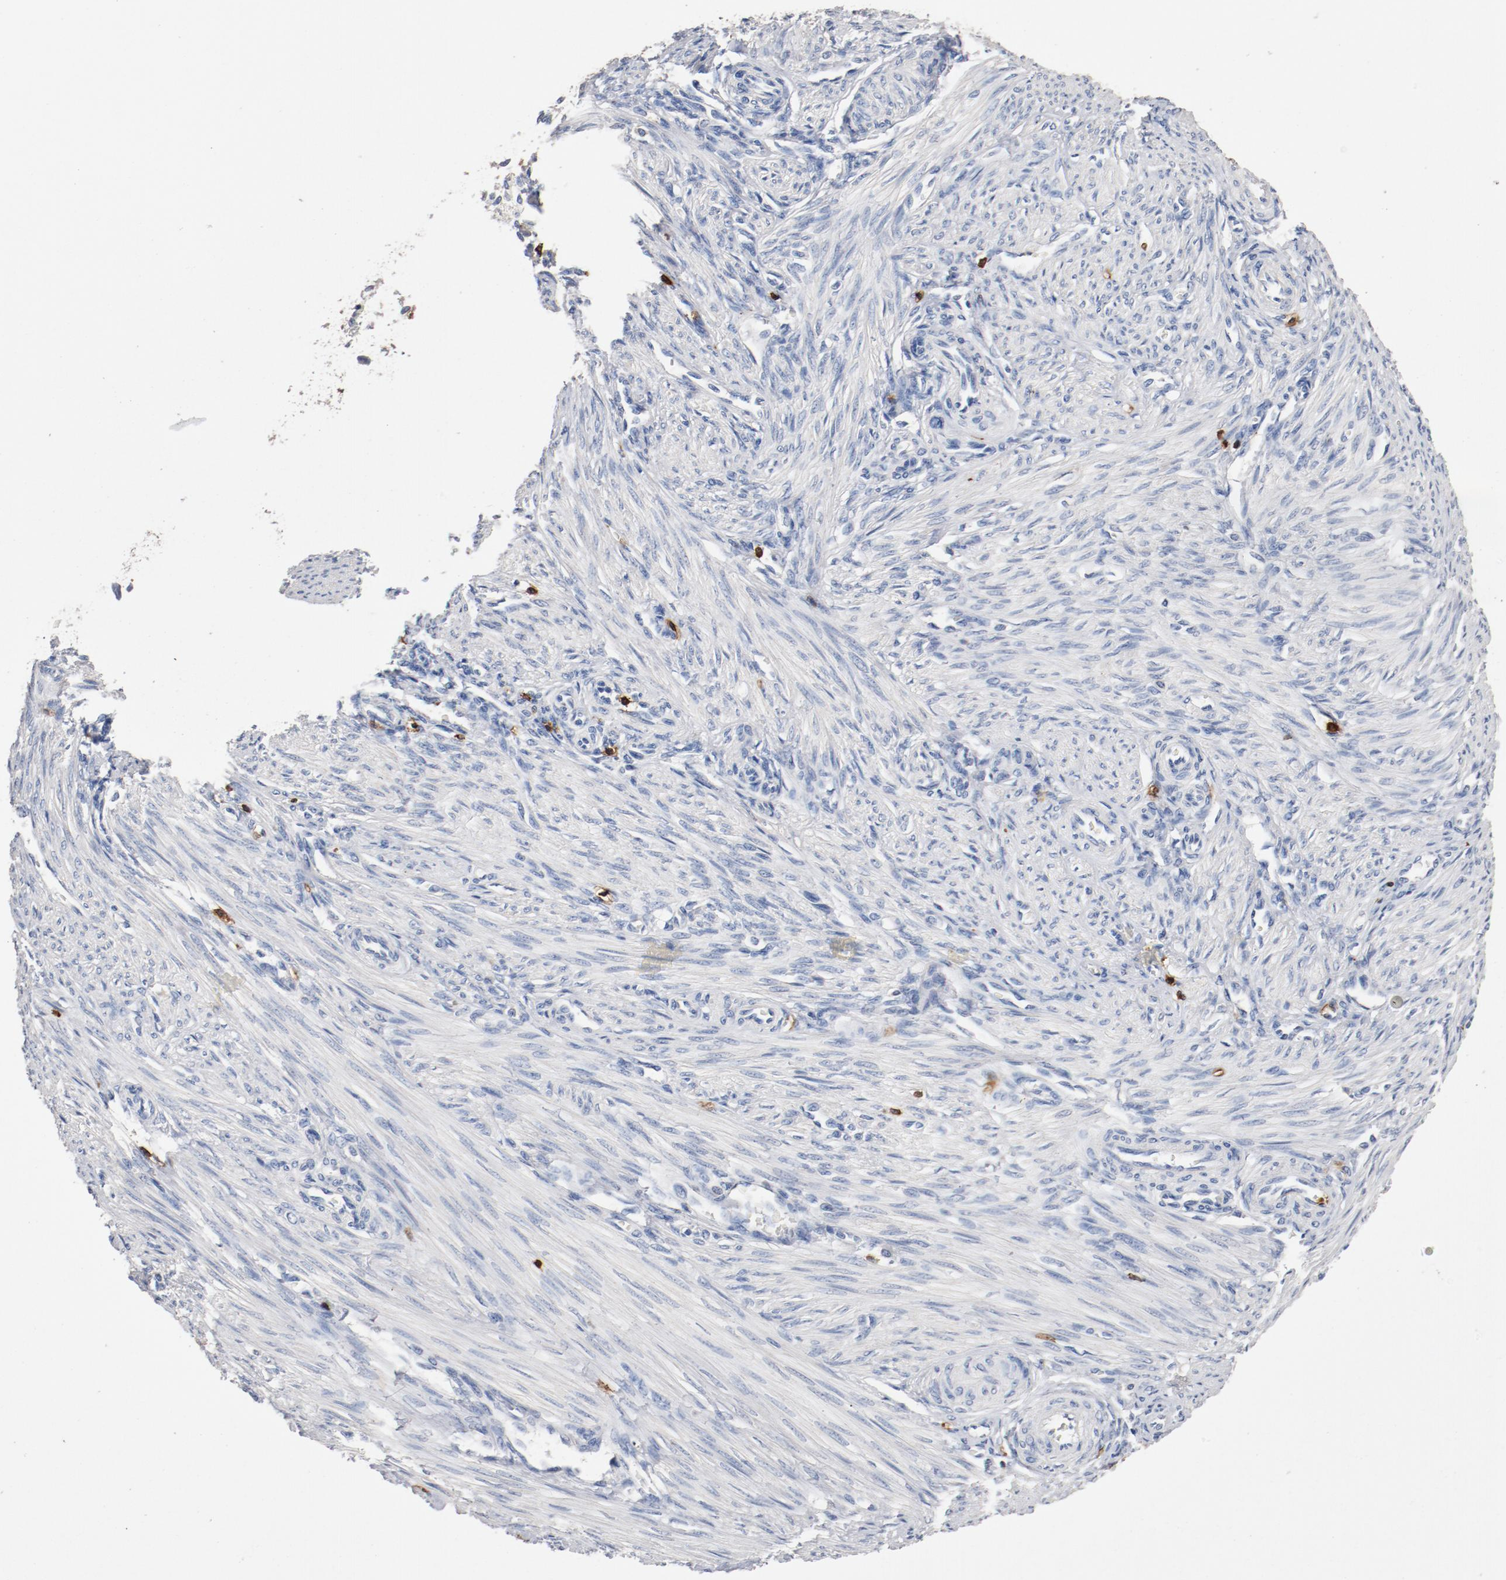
{"staining": {"intensity": "negative", "quantity": "none", "location": "none"}, "tissue": "endometrium", "cell_type": "Cells in endometrial stroma", "image_type": "normal", "snomed": [{"axis": "morphology", "description": "Normal tissue, NOS"}, {"axis": "topography", "description": "Endometrium"}], "caption": "A high-resolution image shows immunohistochemistry (IHC) staining of unremarkable endometrium, which reveals no significant positivity in cells in endometrial stroma.", "gene": "CD247", "patient": {"sex": "female", "age": 27}}